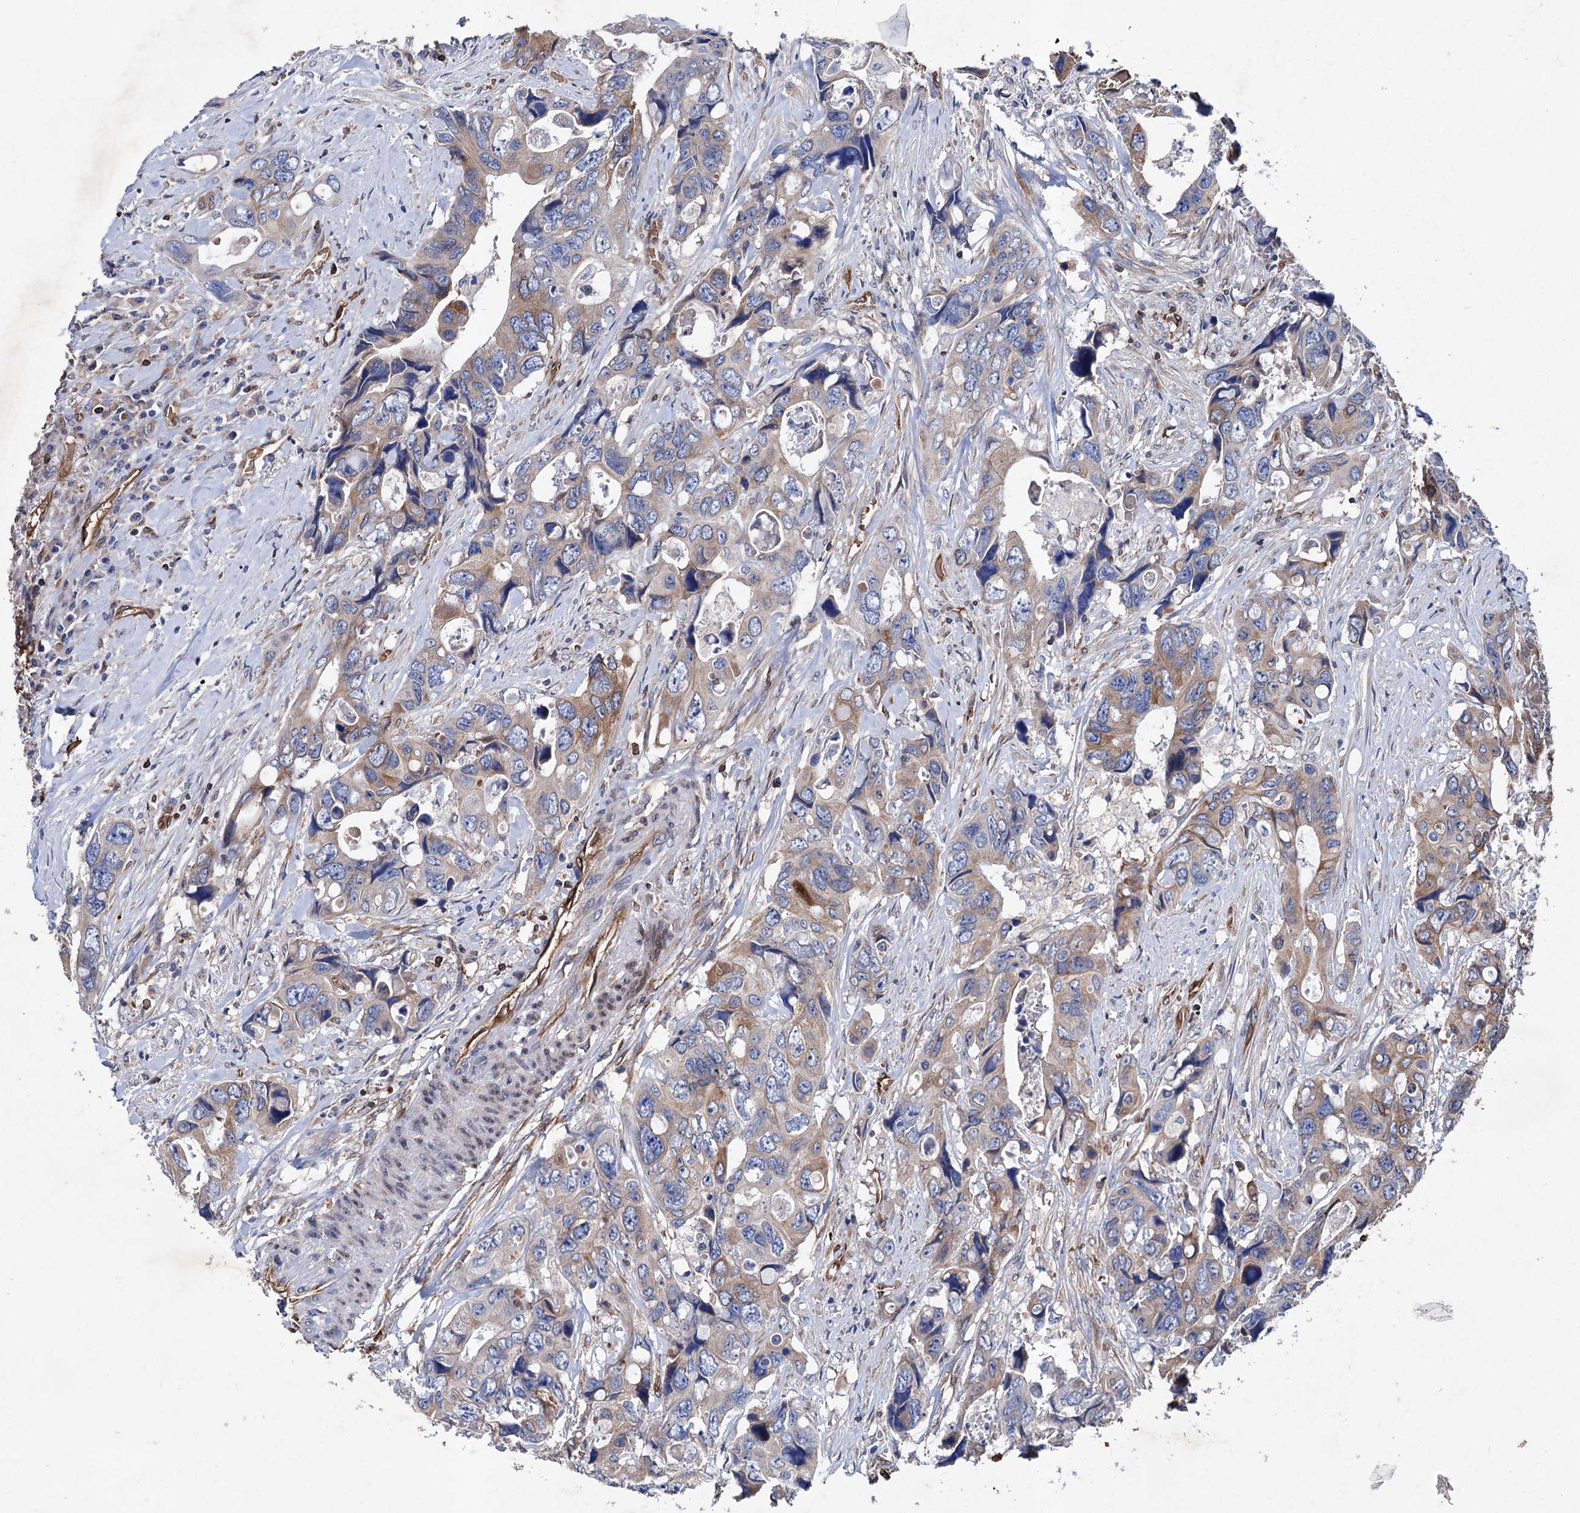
{"staining": {"intensity": "moderate", "quantity": ">75%", "location": "cytoplasmic/membranous"}, "tissue": "colorectal cancer", "cell_type": "Tumor cells", "image_type": "cancer", "snomed": [{"axis": "morphology", "description": "Adenocarcinoma, NOS"}, {"axis": "topography", "description": "Rectum"}], "caption": "Colorectal cancer (adenocarcinoma) tissue demonstrates moderate cytoplasmic/membranous positivity in approximately >75% of tumor cells, visualized by immunohistochemistry.", "gene": "STING1", "patient": {"sex": "male", "age": 57}}